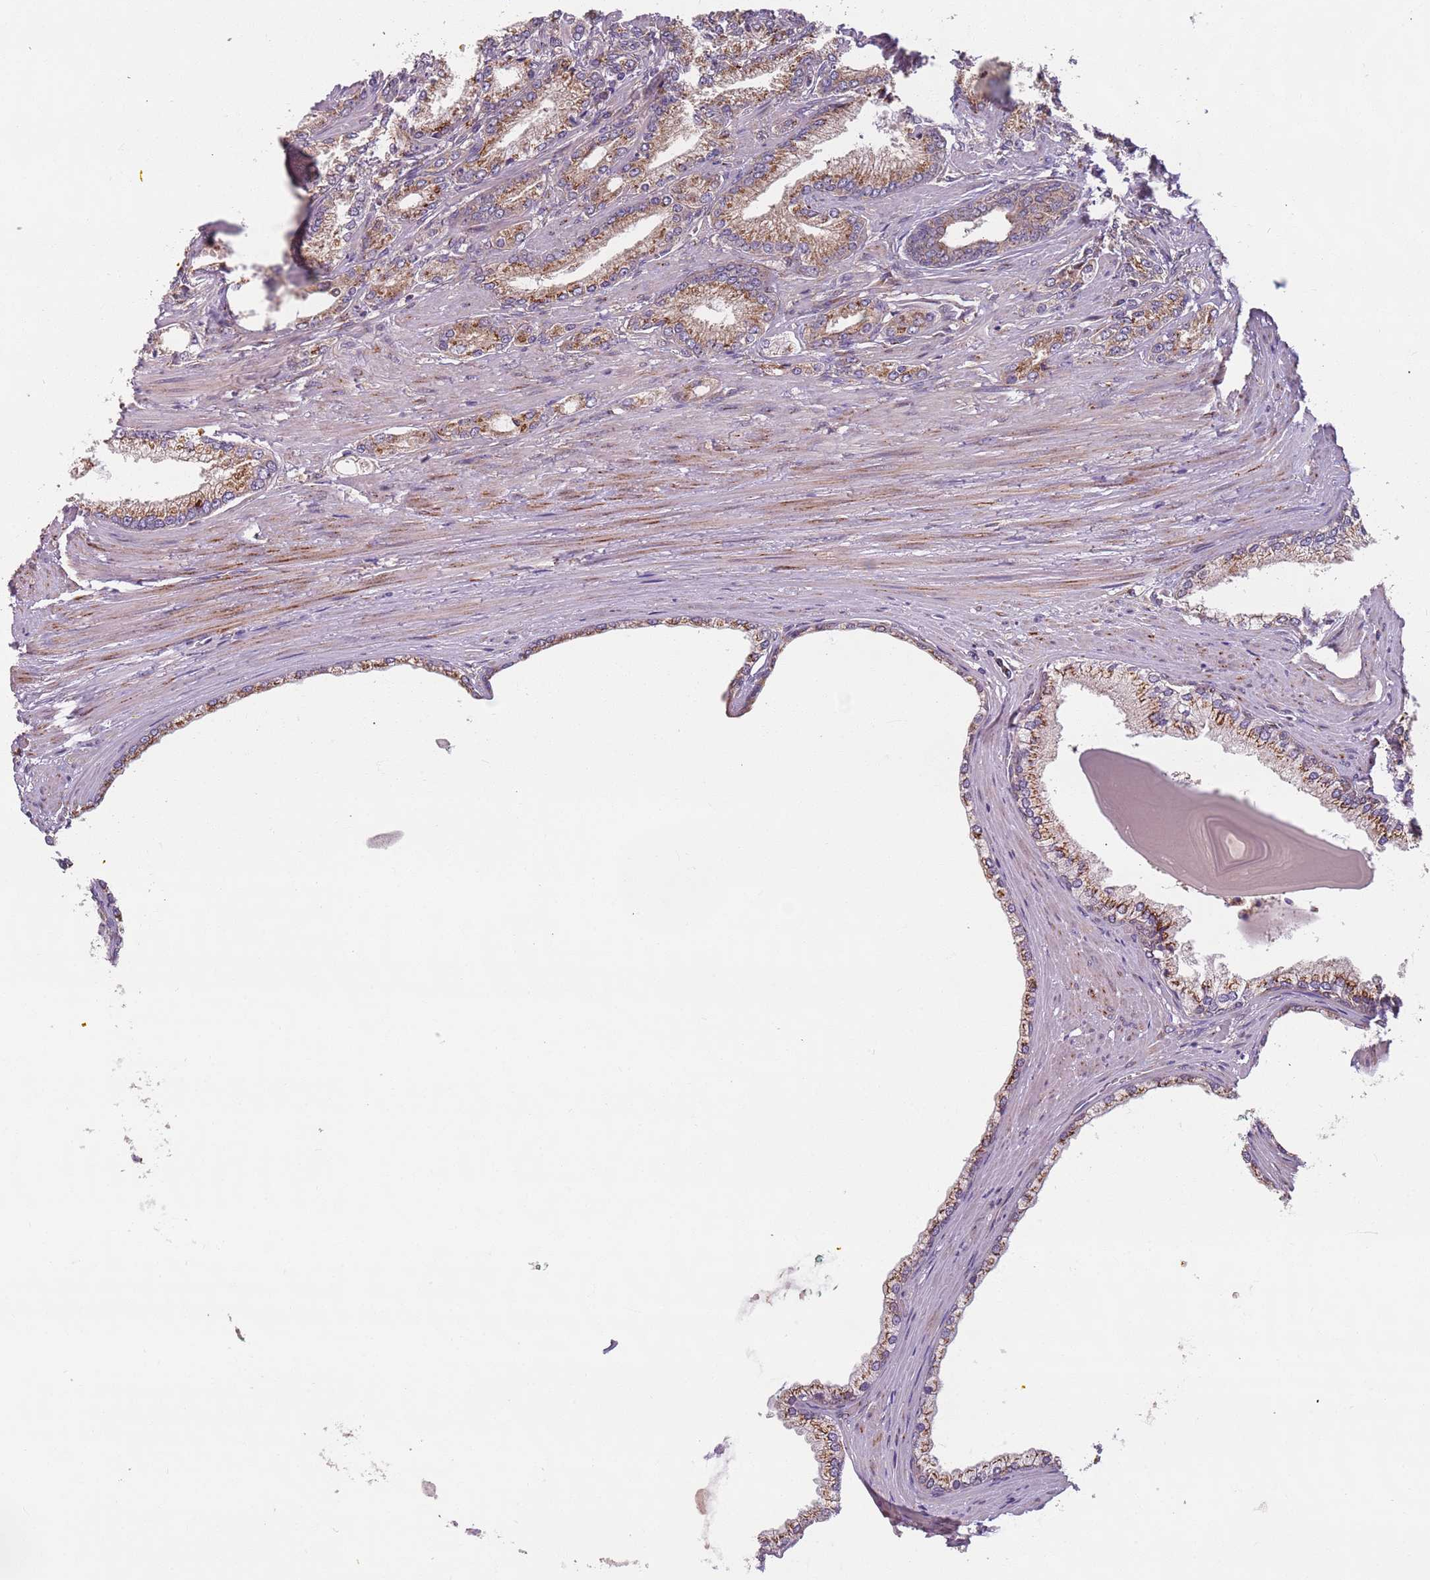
{"staining": {"intensity": "weak", "quantity": ">75%", "location": "cytoplasmic/membranous"}, "tissue": "prostate cancer", "cell_type": "Tumor cells", "image_type": "cancer", "snomed": [{"axis": "morphology", "description": "Adenocarcinoma, High grade"}, {"axis": "topography", "description": "Prostate"}], "caption": "Weak cytoplasmic/membranous staining is seen in about >75% of tumor cells in prostate cancer.", "gene": "AKTIP", "patient": {"sex": "male", "age": 66}}